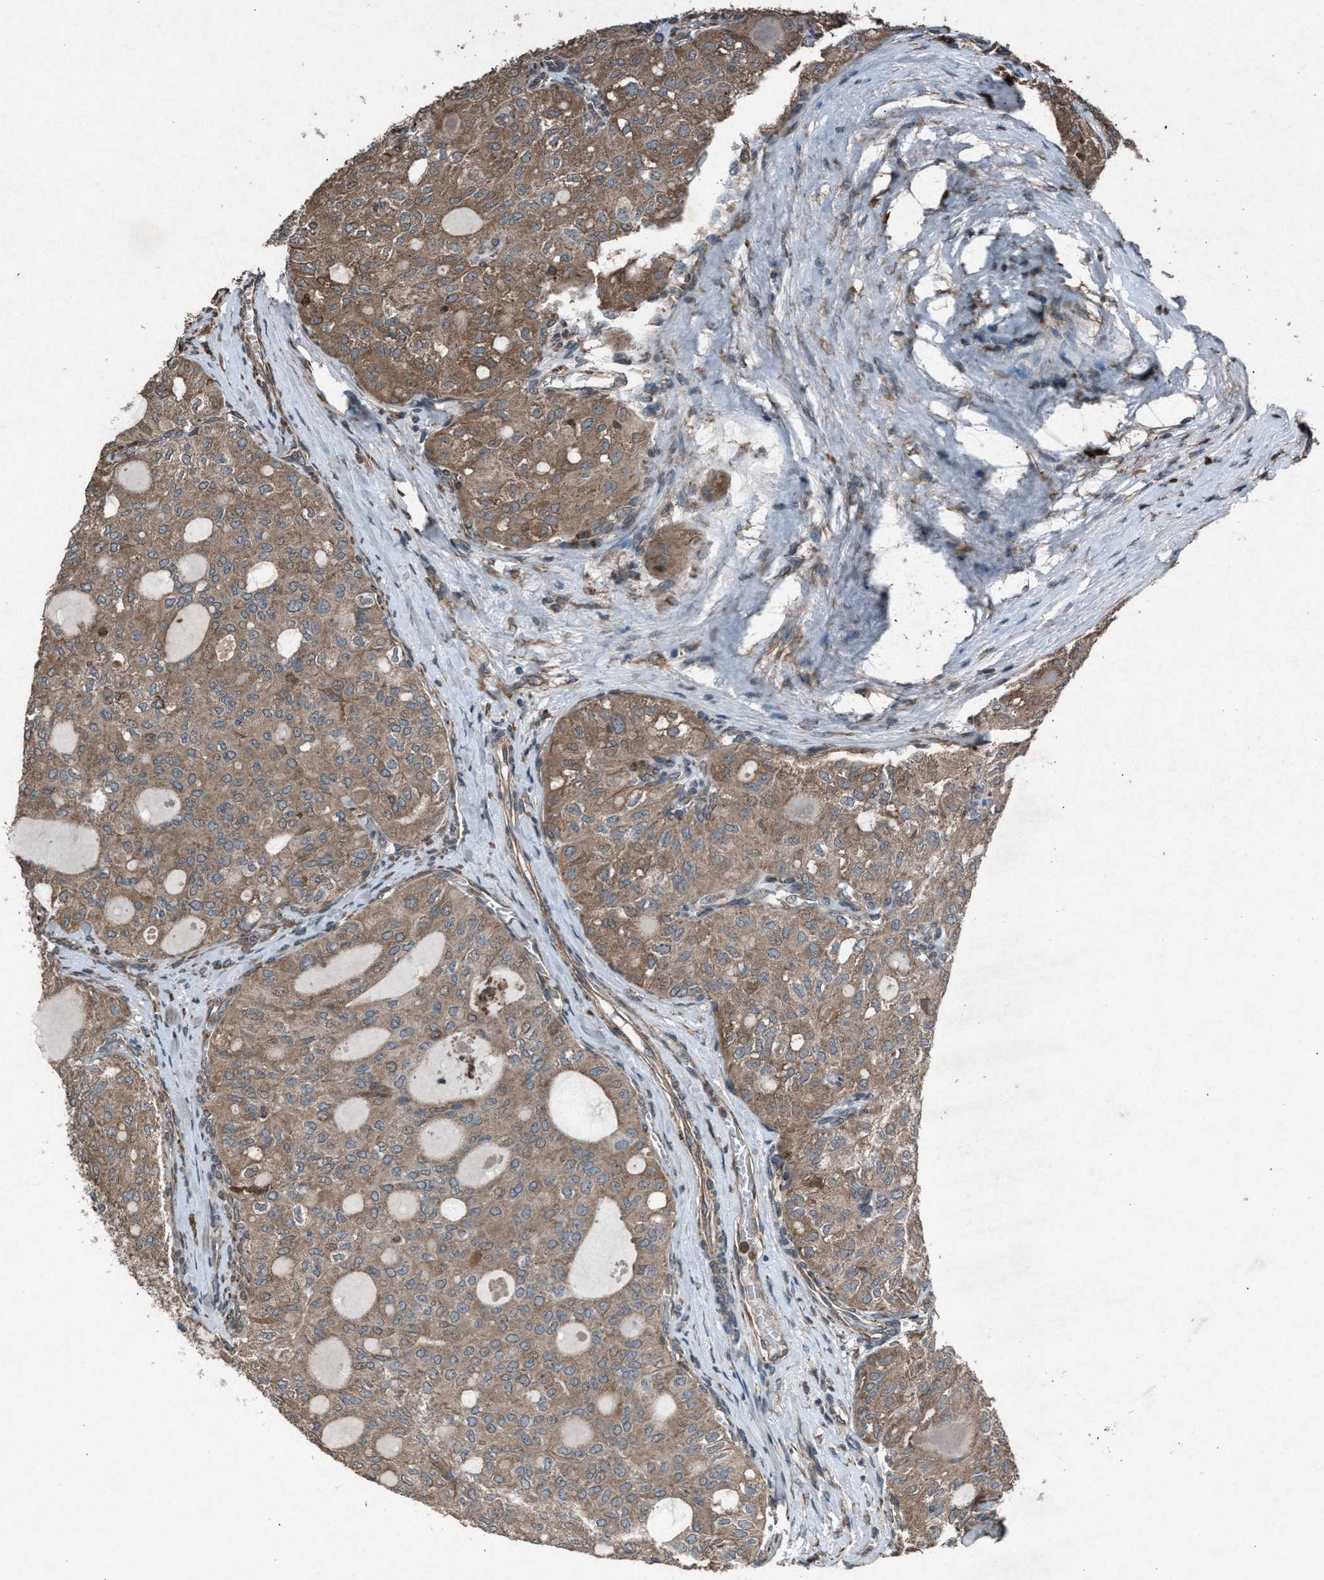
{"staining": {"intensity": "moderate", "quantity": ">75%", "location": "cytoplasmic/membranous"}, "tissue": "thyroid cancer", "cell_type": "Tumor cells", "image_type": "cancer", "snomed": [{"axis": "morphology", "description": "Follicular adenoma carcinoma, NOS"}, {"axis": "topography", "description": "Thyroid gland"}], "caption": "Protein analysis of thyroid cancer (follicular adenoma carcinoma) tissue displays moderate cytoplasmic/membranous positivity in about >75% of tumor cells.", "gene": "CALR", "patient": {"sex": "male", "age": 75}}